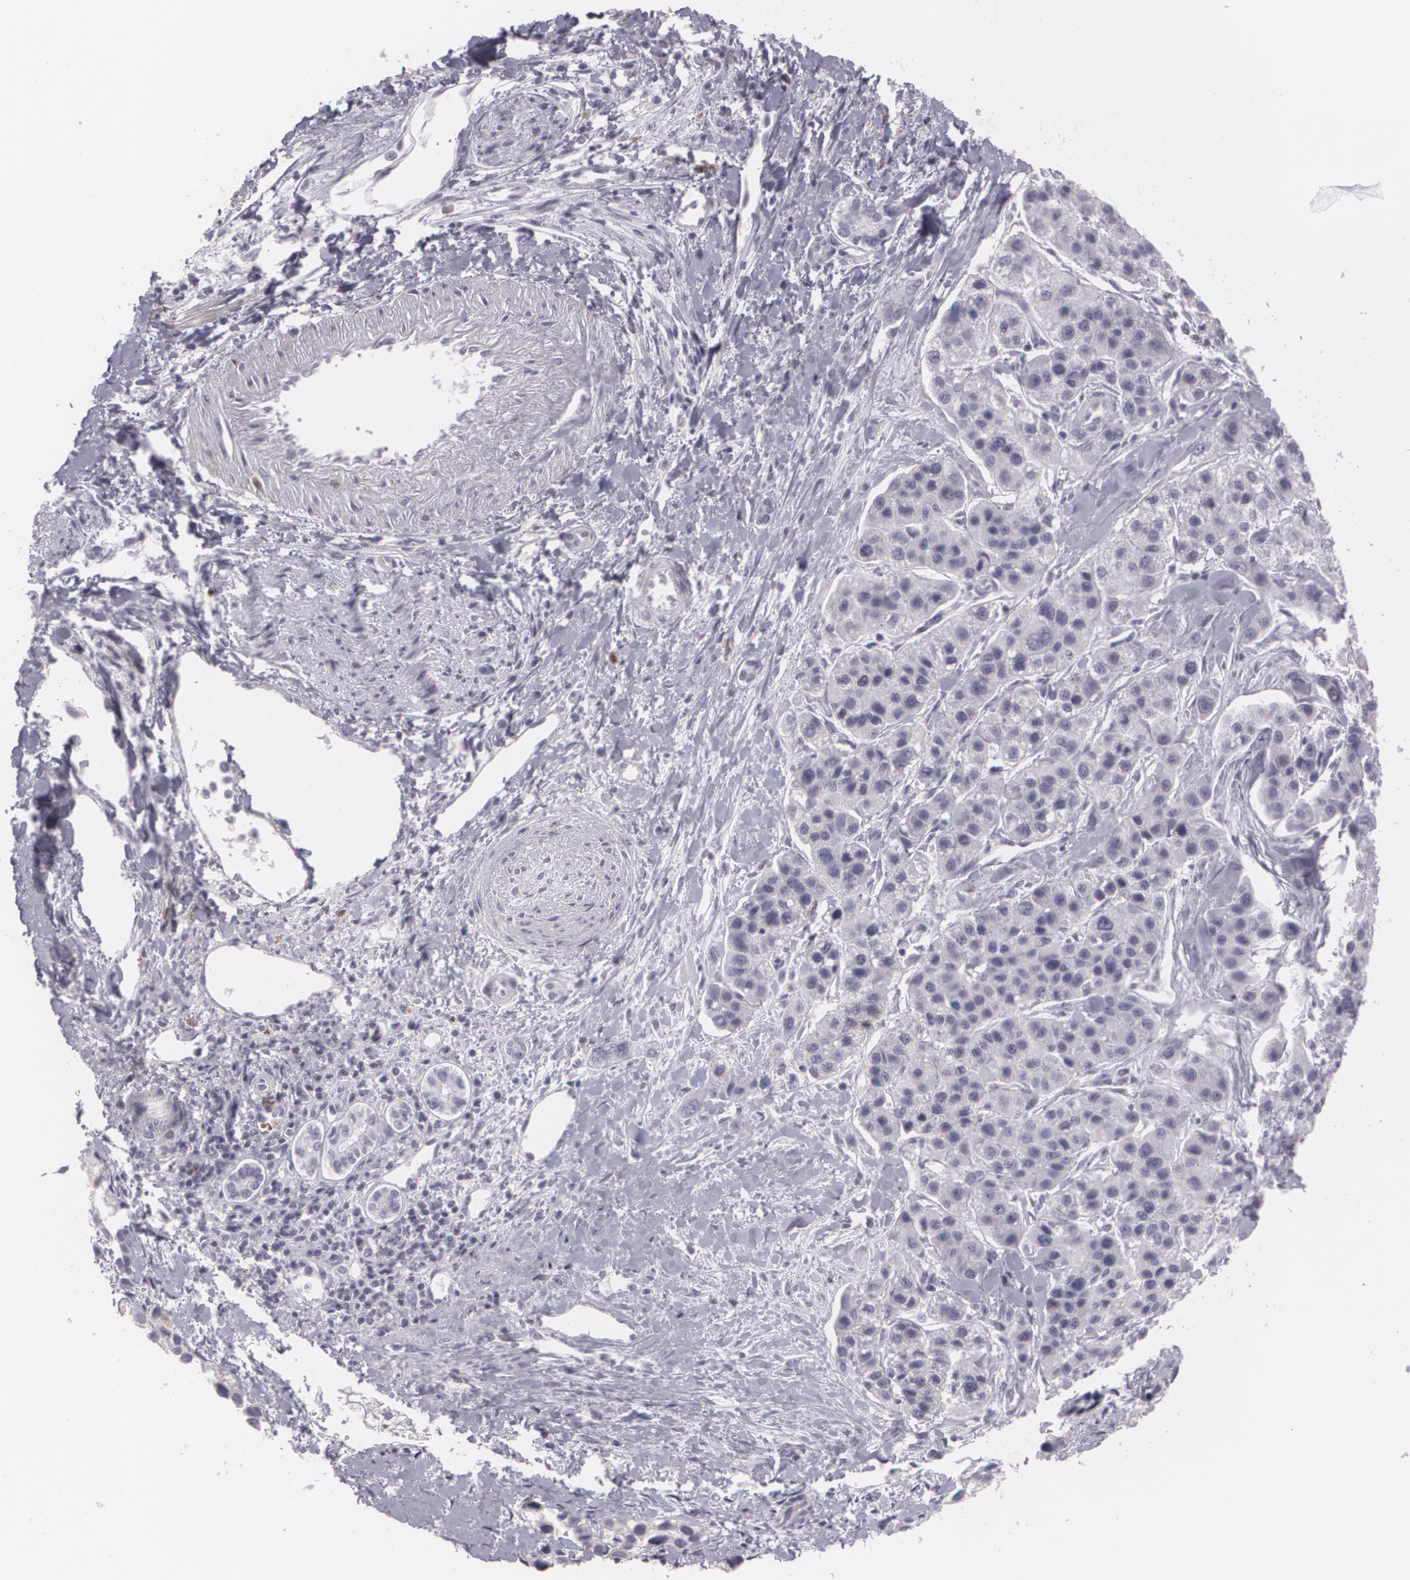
{"staining": {"intensity": "negative", "quantity": "none", "location": "none"}, "tissue": "liver cancer", "cell_type": "Tumor cells", "image_type": "cancer", "snomed": [{"axis": "morphology", "description": "Carcinoma, Hepatocellular, NOS"}, {"axis": "topography", "description": "Liver"}], "caption": "Tumor cells are negative for brown protein staining in liver cancer.", "gene": "MAP2", "patient": {"sex": "female", "age": 85}}